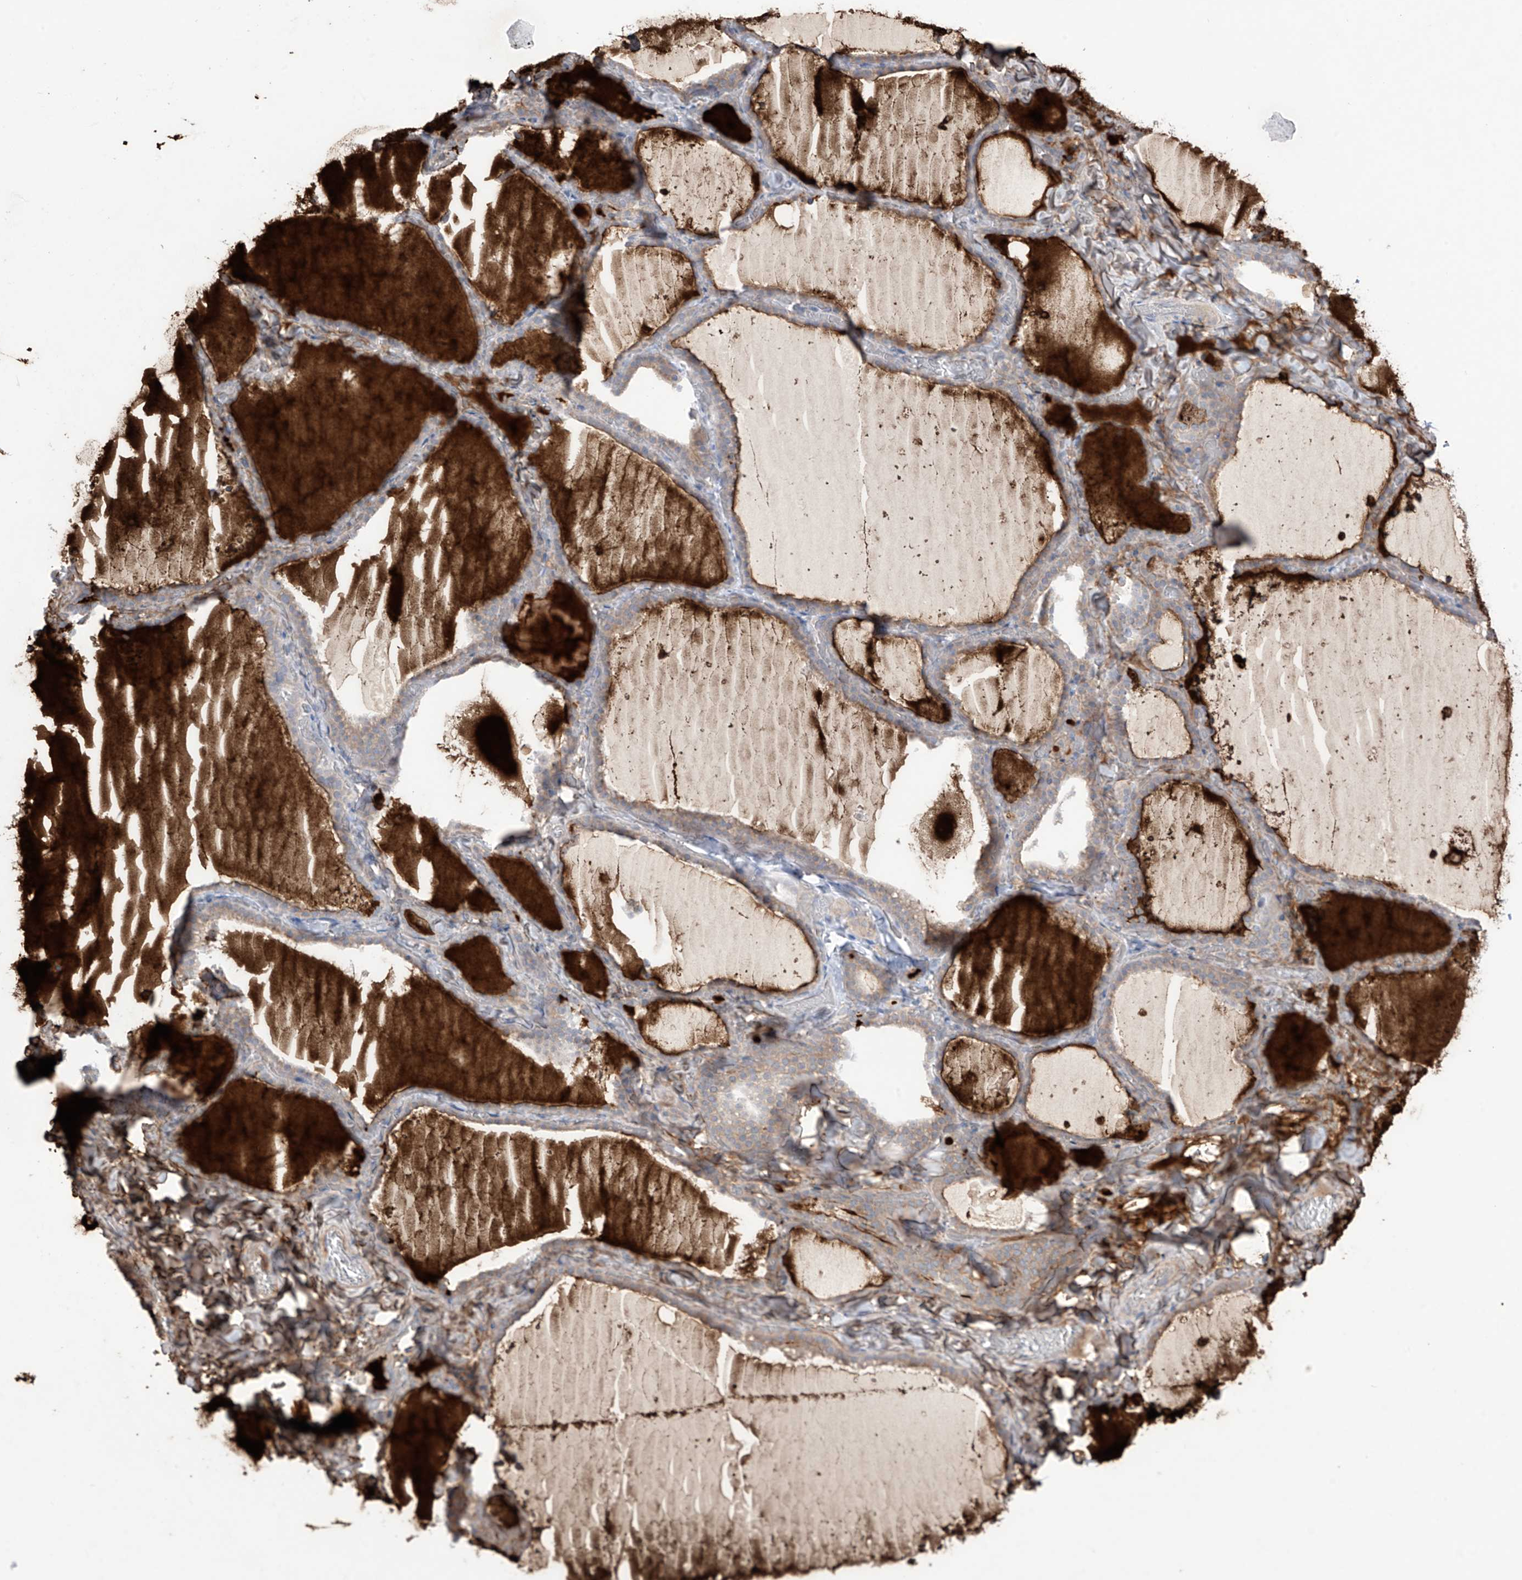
{"staining": {"intensity": "strong", "quantity": "25%-75%", "location": "cytoplasmic/membranous"}, "tissue": "thyroid gland", "cell_type": "Glandular cells", "image_type": "normal", "snomed": [{"axis": "morphology", "description": "Normal tissue, NOS"}, {"axis": "topography", "description": "Thyroid gland"}], "caption": "A brown stain shows strong cytoplasmic/membranous staining of a protein in glandular cells of normal thyroid gland.", "gene": "TRMU", "patient": {"sex": "female", "age": 22}}